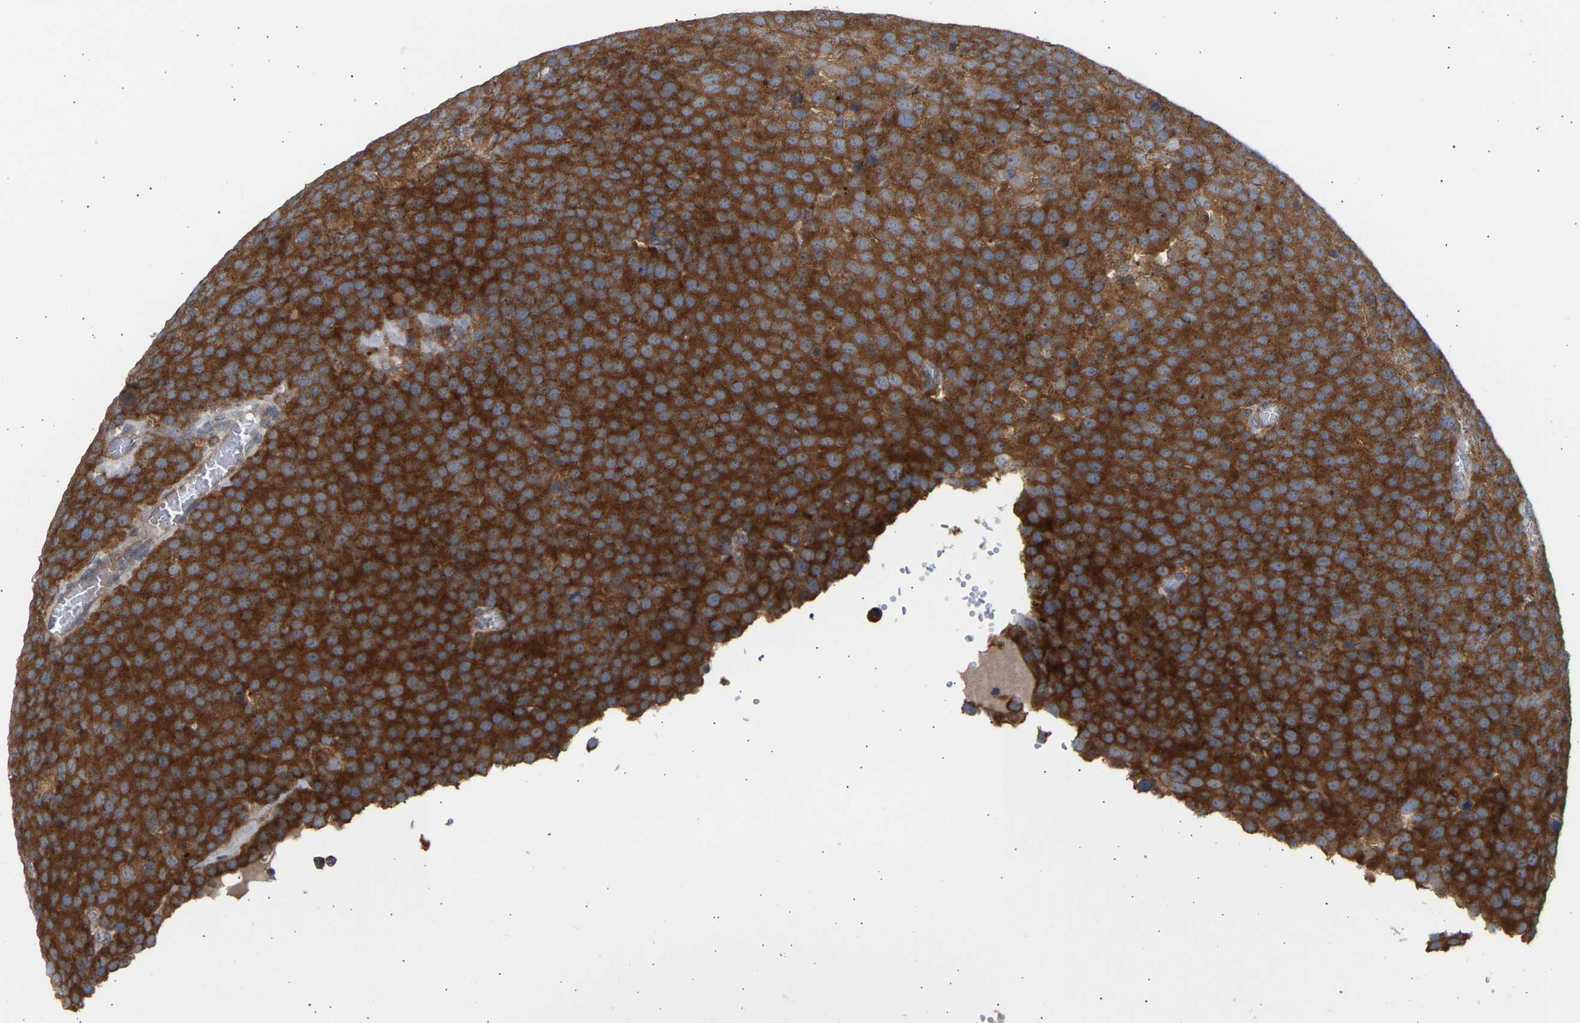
{"staining": {"intensity": "strong", "quantity": ">75%", "location": "cytoplasmic/membranous"}, "tissue": "testis cancer", "cell_type": "Tumor cells", "image_type": "cancer", "snomed": [{"axis": "morphology", "description": "Normal tissue, NOS"}, {"axis": "morphology", "description": "Seminoma, NOS"}, {"axis": "topography", "description": "Testis"}], "caption": "Testis seminoma stained with a brown dye shows strong cytoplasmic/membranous positive positivity in approximately >75% of tumor cells.", "gene": "GCN1", "patient": {"sex": "male", "age": 71}}